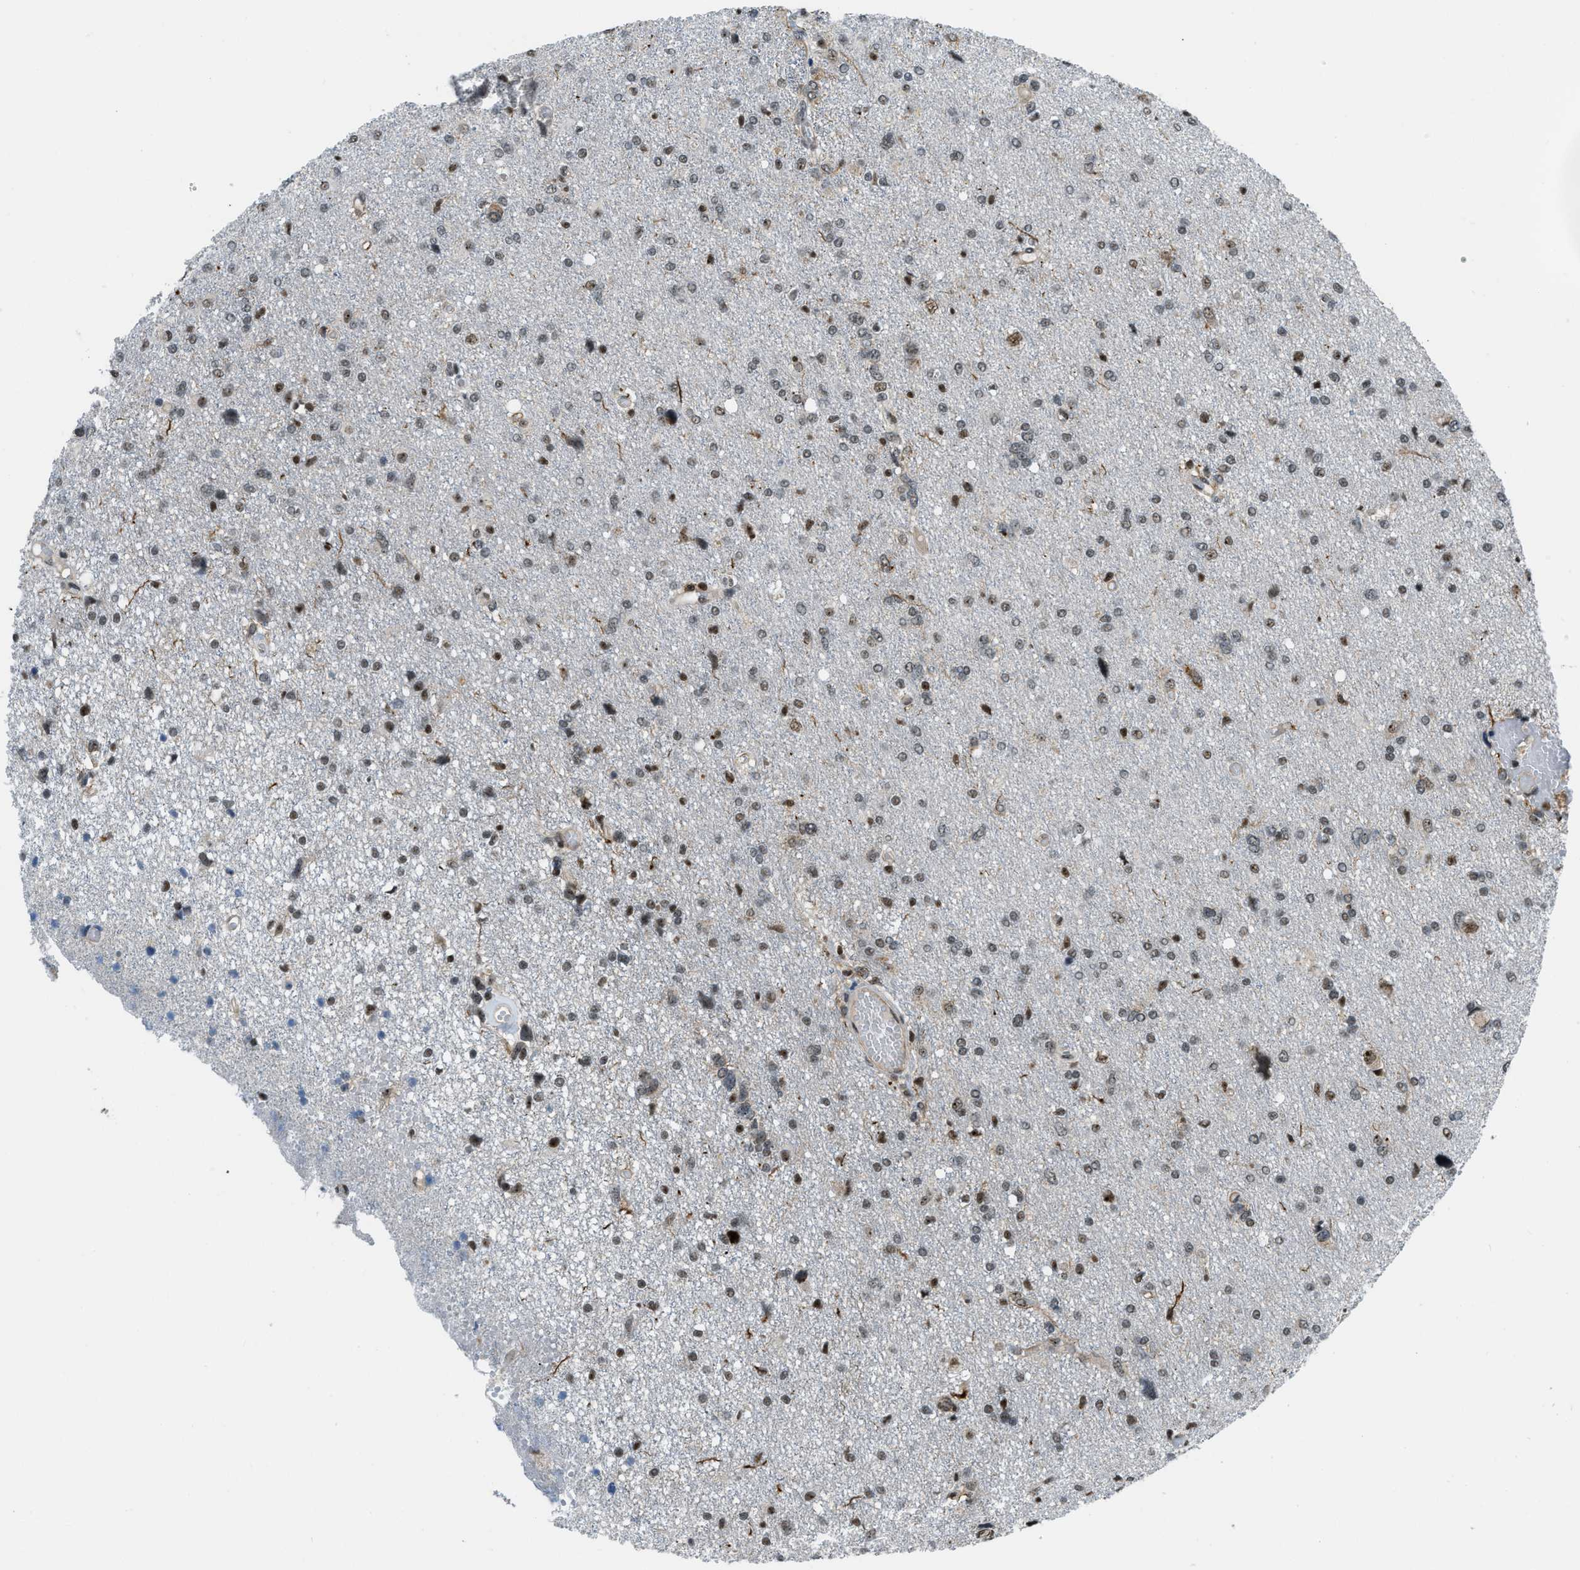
{"staining": {"intensity": "weak", "quantity": "25%-75%", "location": "nuclear"}, "tissue": "glioma", "cell_type": "Tumor cells", "image_type": "cancer", "snomed": [{"axis": "morphology", "description": "Glioma, malignant, High grade"}, {"axis": "topography", "description": "Brain"}], "caption": "Brown immunohistochemical staining in glioma exhibits weak nuclear positivity in approximately 25%-75% of tumor cells.", "gene": "E2F1", "patient": {"sex": "female", "age": 59}}